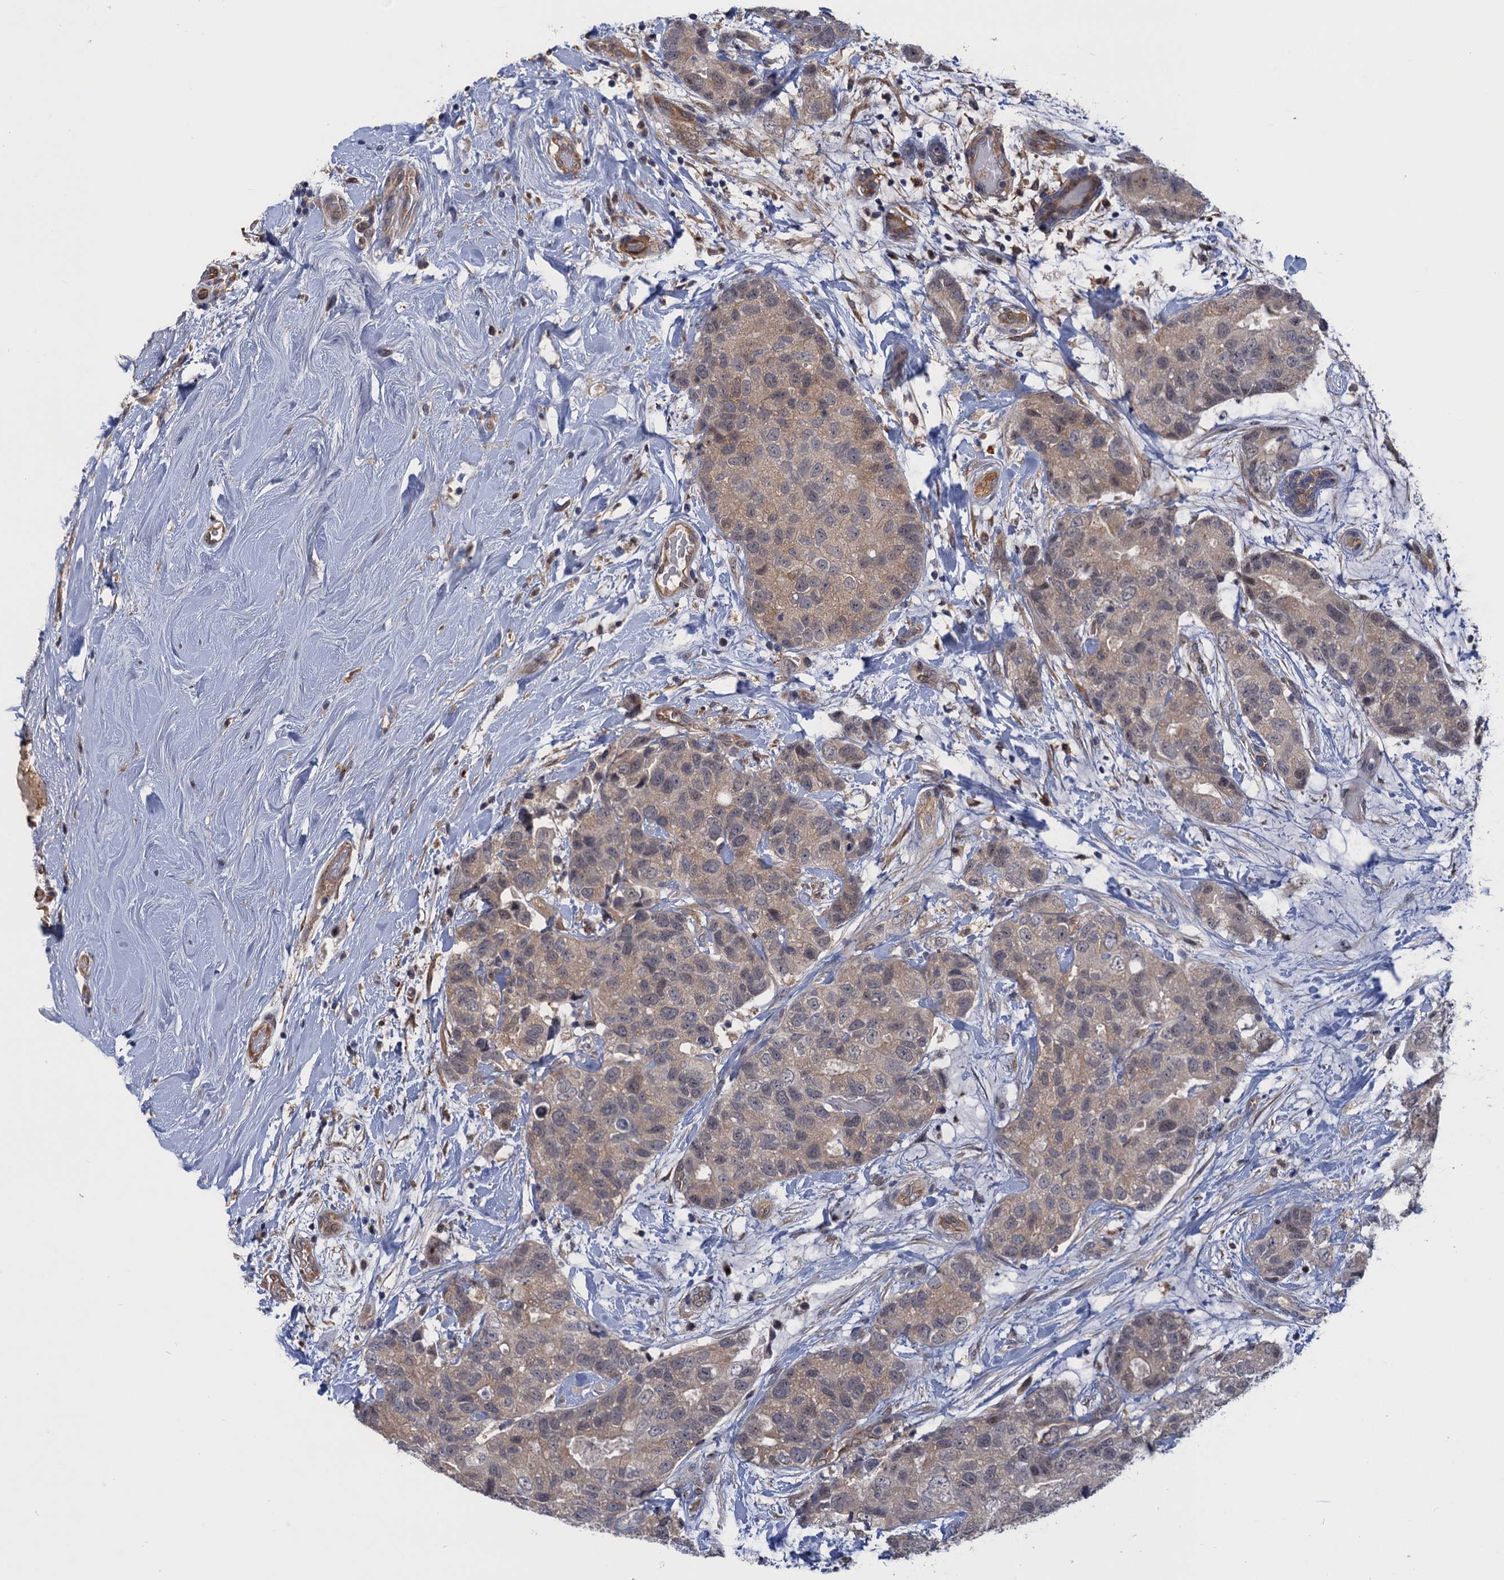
{"staining": {"intensity": "weak", "quantity": "25%-75%", "location": "cytoplasmic/membranous"}, "tissue": "breast cancer", "cell_type": "Tumor cells", "image_type": "cancer", "snomed": [{"axis": "morphology", "description": "Duct carcinoma"}, {"axis": "topography", "description": "Breast"}], "caption": "Immunohistochemical staining of human breast cancer (invasive ductal carcinoma) shows low levels of weak cytoplasmic/membranous expression in about 25%-75% of tumor cells. (DAB IHC, brown staining for protein, blue staining for nuclei).", "gene": "NEK8", "patient": {"sex": "female", "age": 62}}